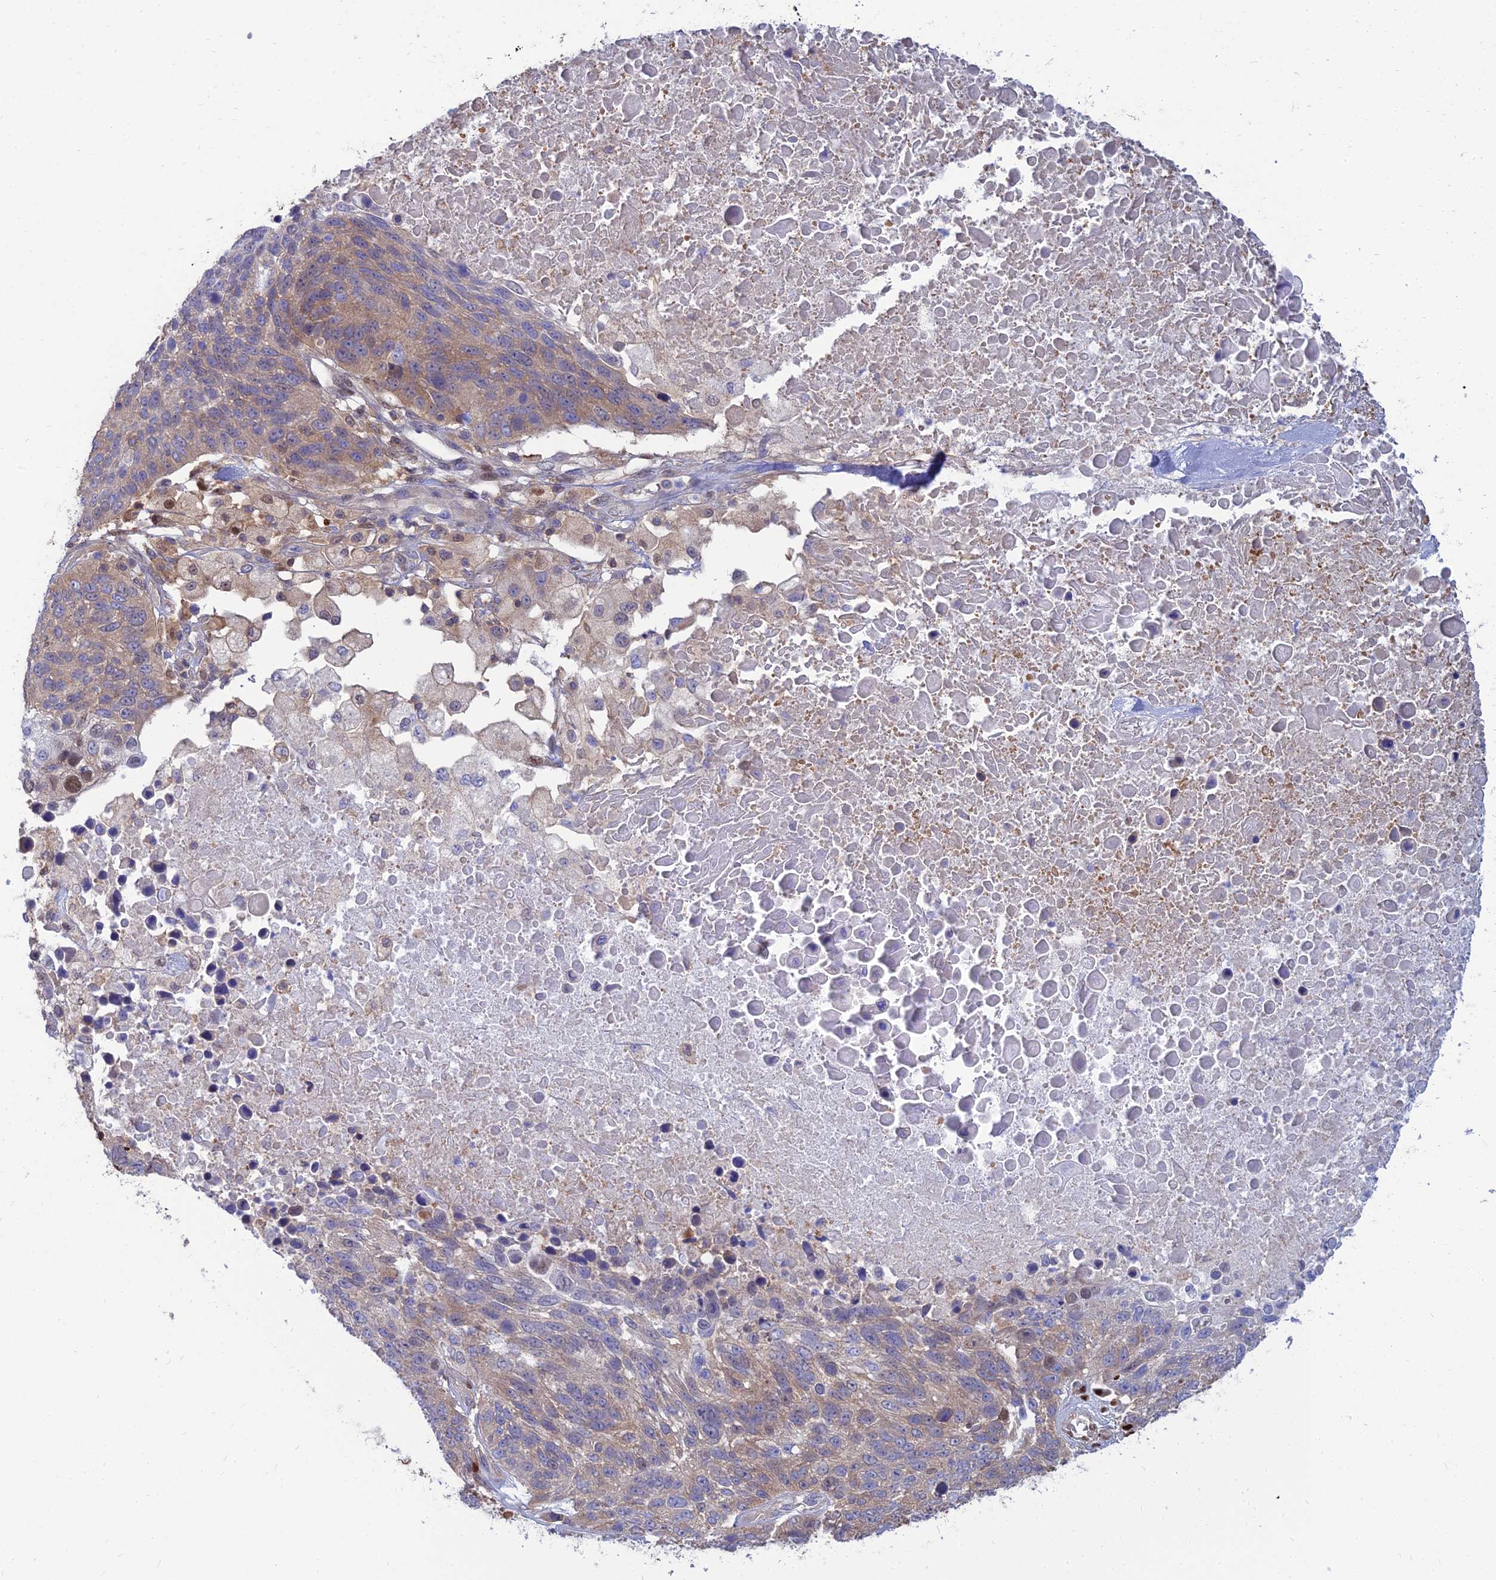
{"staining": {"intensity": "moderate", "quantity": "25%-75%", "location": "cytoplasmic/membranous,nuclear"}, "tissue": "lung cancer", "cell_type": "Tumor cells", "image_type": "cancer", "snomed": [{"axis": "morphology", "description": "Normal tissue, NOS"}, {"axis": "morphology", "description": "Squamous cell carcinoma, NOS"}, {"axis": "topography", "description": "Lymph node"}, {"axis": "topography", "description": "Lung"}], "caption": "Squamous cell carcinoma (lung) stained with immunohistochemistry (IHC) shows moderate cytoplasmic/membranous and nuclear positivity in approximately 25%-75% of tumor cells.", "gene": "DNPEP", "patient": {"sex": "male", "age": 66}}